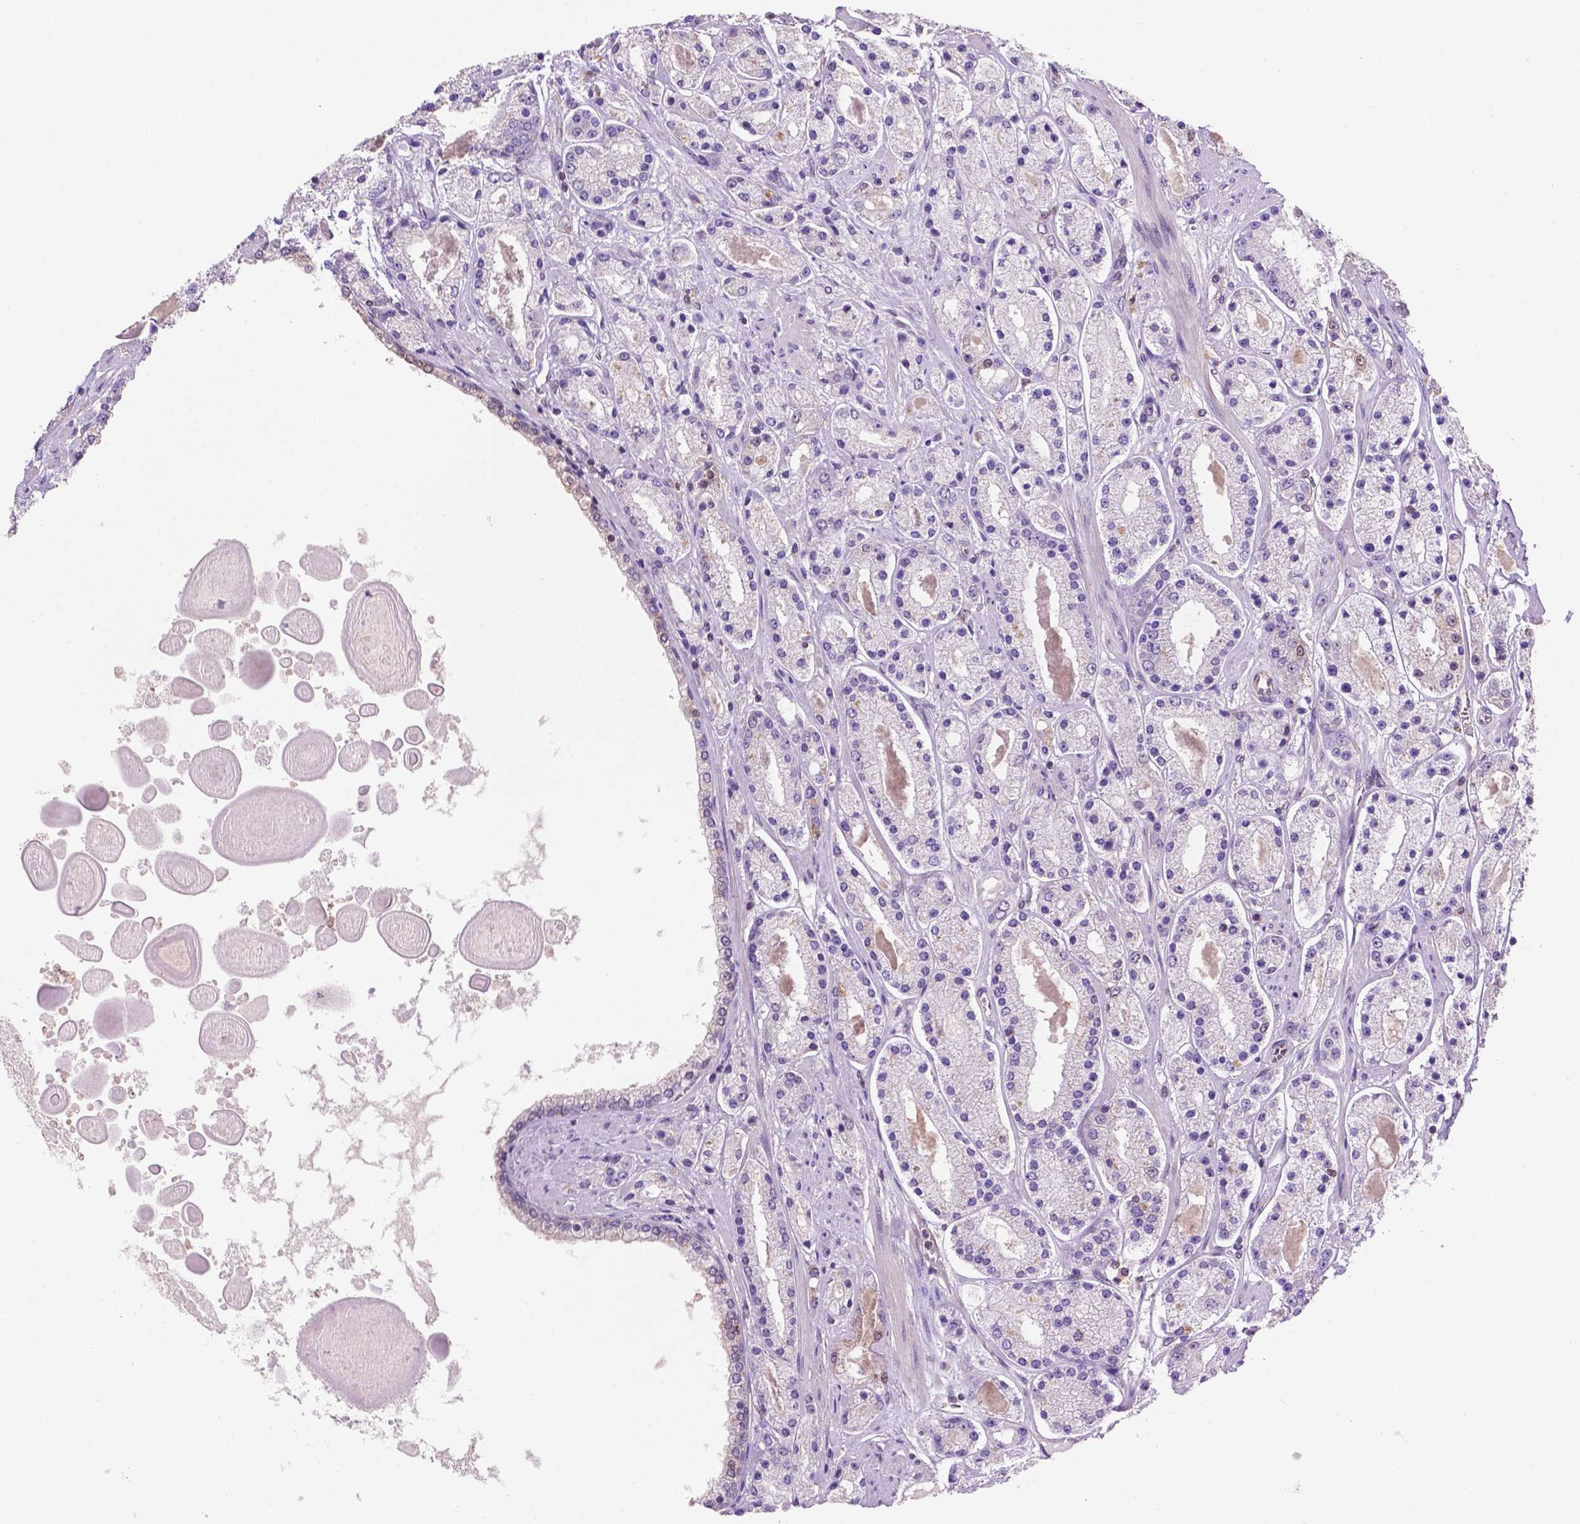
{"staining": {"intensity": "negative", "quantity": "none", "location": "none"}, "tissue": "prostate cancer", "cell_type": "Tumor cells", "image_type": "cancer", "snomed": [{"axis": "morphology", "description": "Adenocarcinoma, High grade"}, {"axis": "topography", "description": "Prostate"}], "caption": "Immunohistochemical staining of high-grade adenocarcinoma (prostate) reveals no significant staining in tumor cells. (Immunohistochemistry (ihc), brightfield microscopy, high magnification).", "gene": "UBE2L6", "patient": {"sex": "male", "age": 67}}